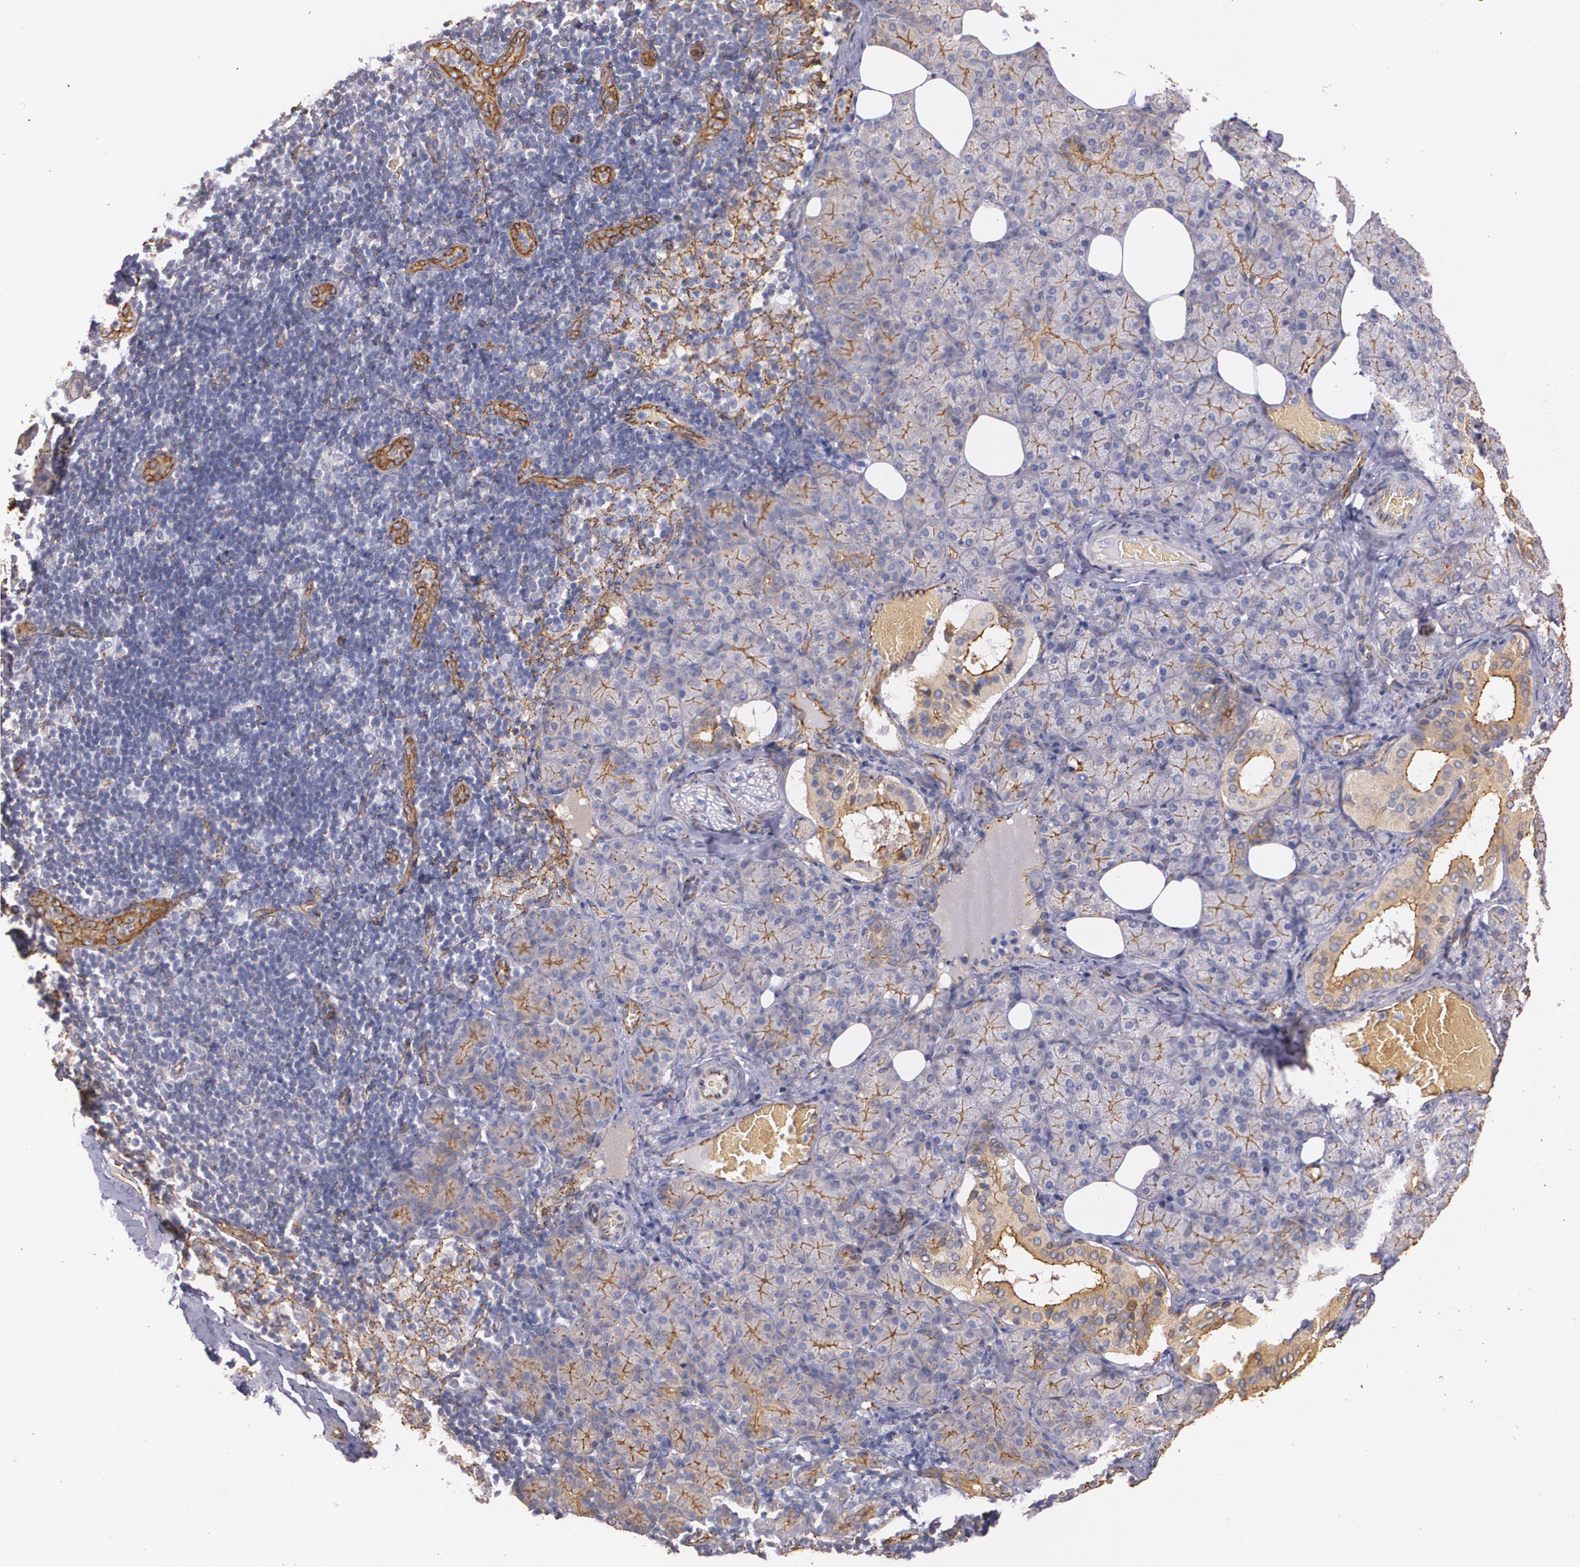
{"staining": {"intensity": "moderate", "quantity": "25%-75%", "location": "cytoplasmic/membranous"}, "tissue": "salivary gland", "cell_type": "Glandular cells", "image_type": "normal", "snomed": [{"axis": "morphology", "description": "Normal tissue, NOS"}, {"axis": "topography", "description": "Lymph node"}, {"axis": "topography", "description": "Salivary gland"}], "caption": "Immunohistochemistry (DAB) staining of unremarkable human salivary gland demonstrates moderate cytoplasmic/membranous protein staining in about 25%-75% of glandular cells. Using DAB (brown) and hematoxylin (blue) stains, captured at high magnification using brightfield microscopy.", "gene": "TJP1", "patient": {"sex": "male", "age": 8}}